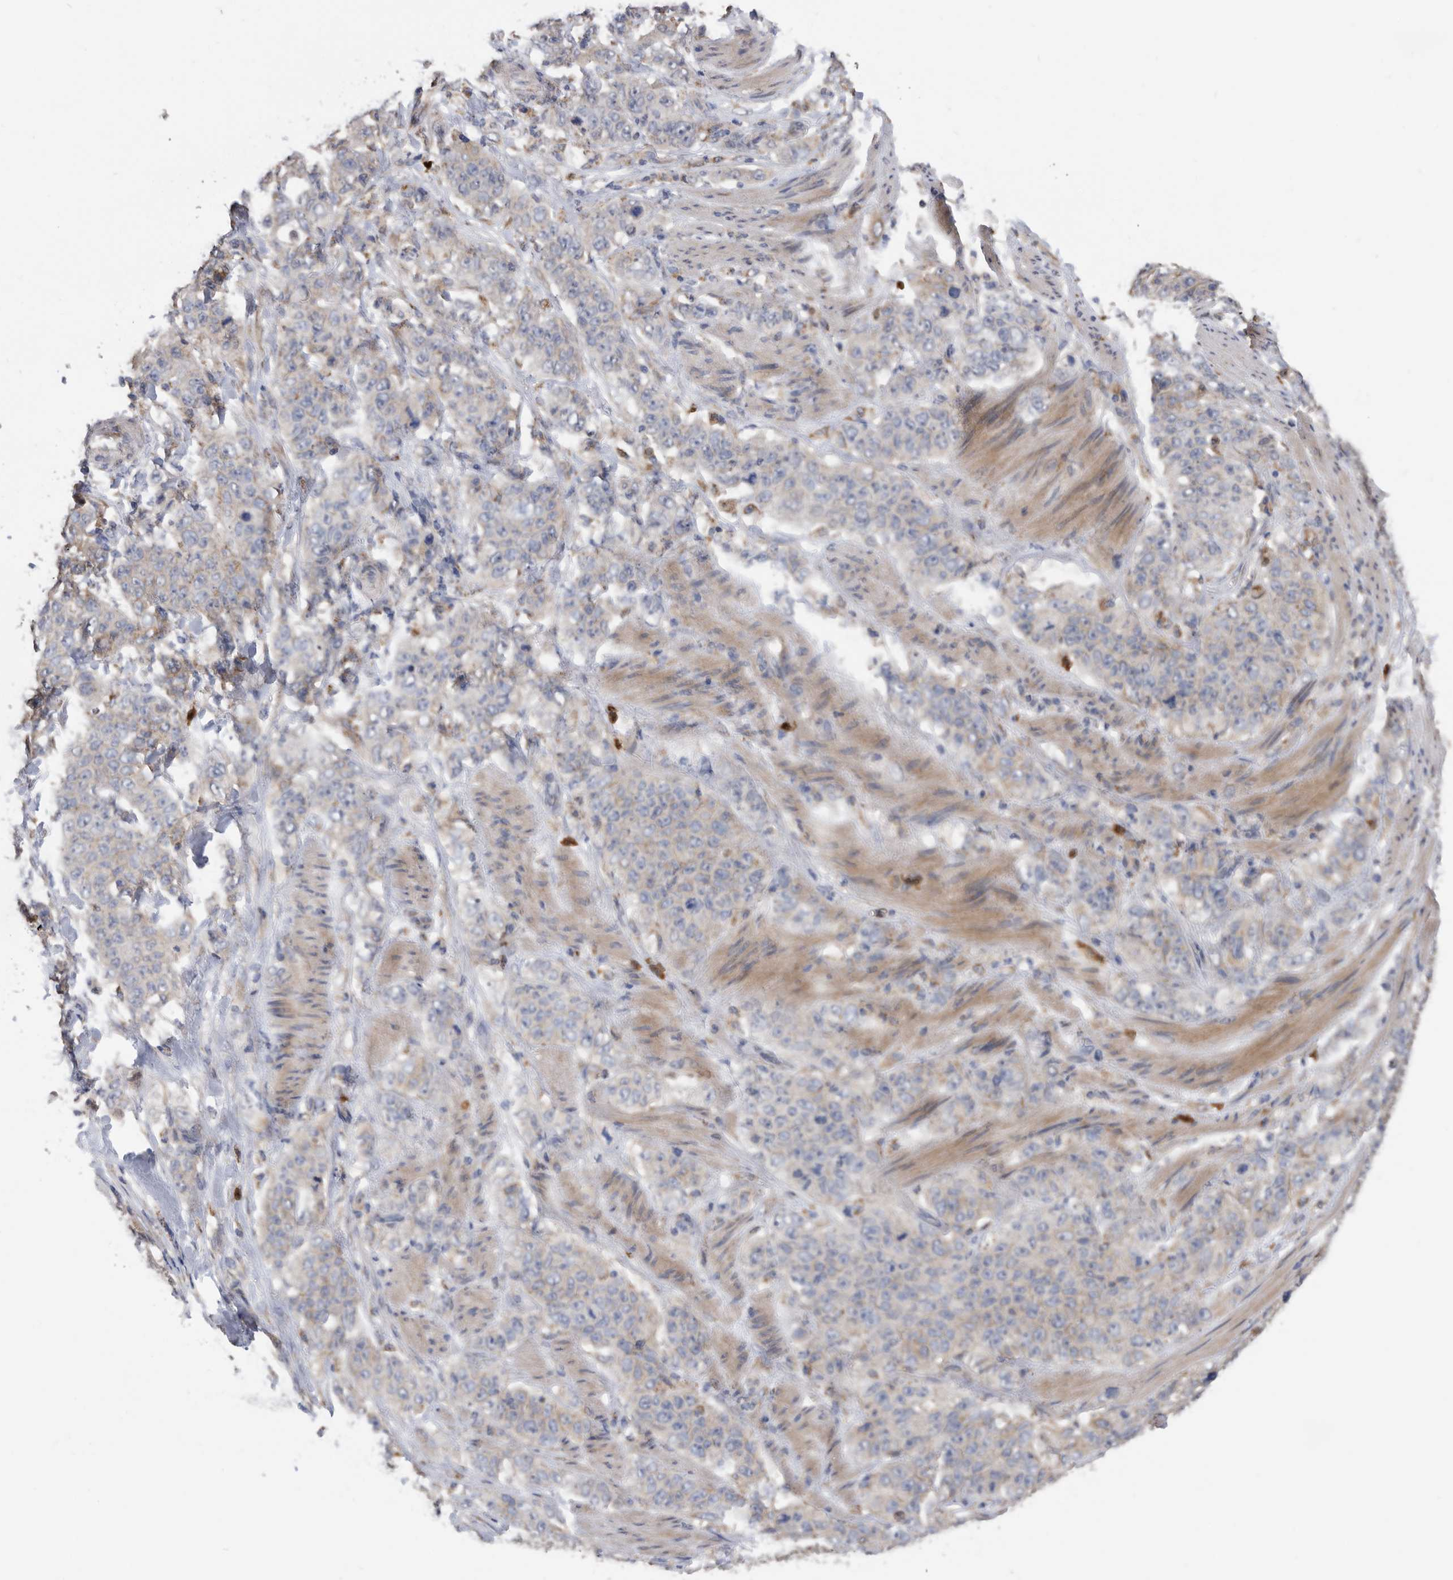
{"staining": {"intensity": "weak", "quantity": "<25%", "location": "cytoplasmic/membranous"}, "tissue": "stomach cancer", "cell_type": "Tumor cells", "image_type": "cancer", "snomed": [{"axis": "morphology", "description": "Adenocarcinoma, NOS"}, {"axis": "topography", "description": "Stomach"}], "caption": "Immunohistochemical staining of human adenocarcinoma (stomach) shows no significant positivity in tumor cells.", "gene": "CRISPLD2", "patient": {"sex": "male", "age": 48}}